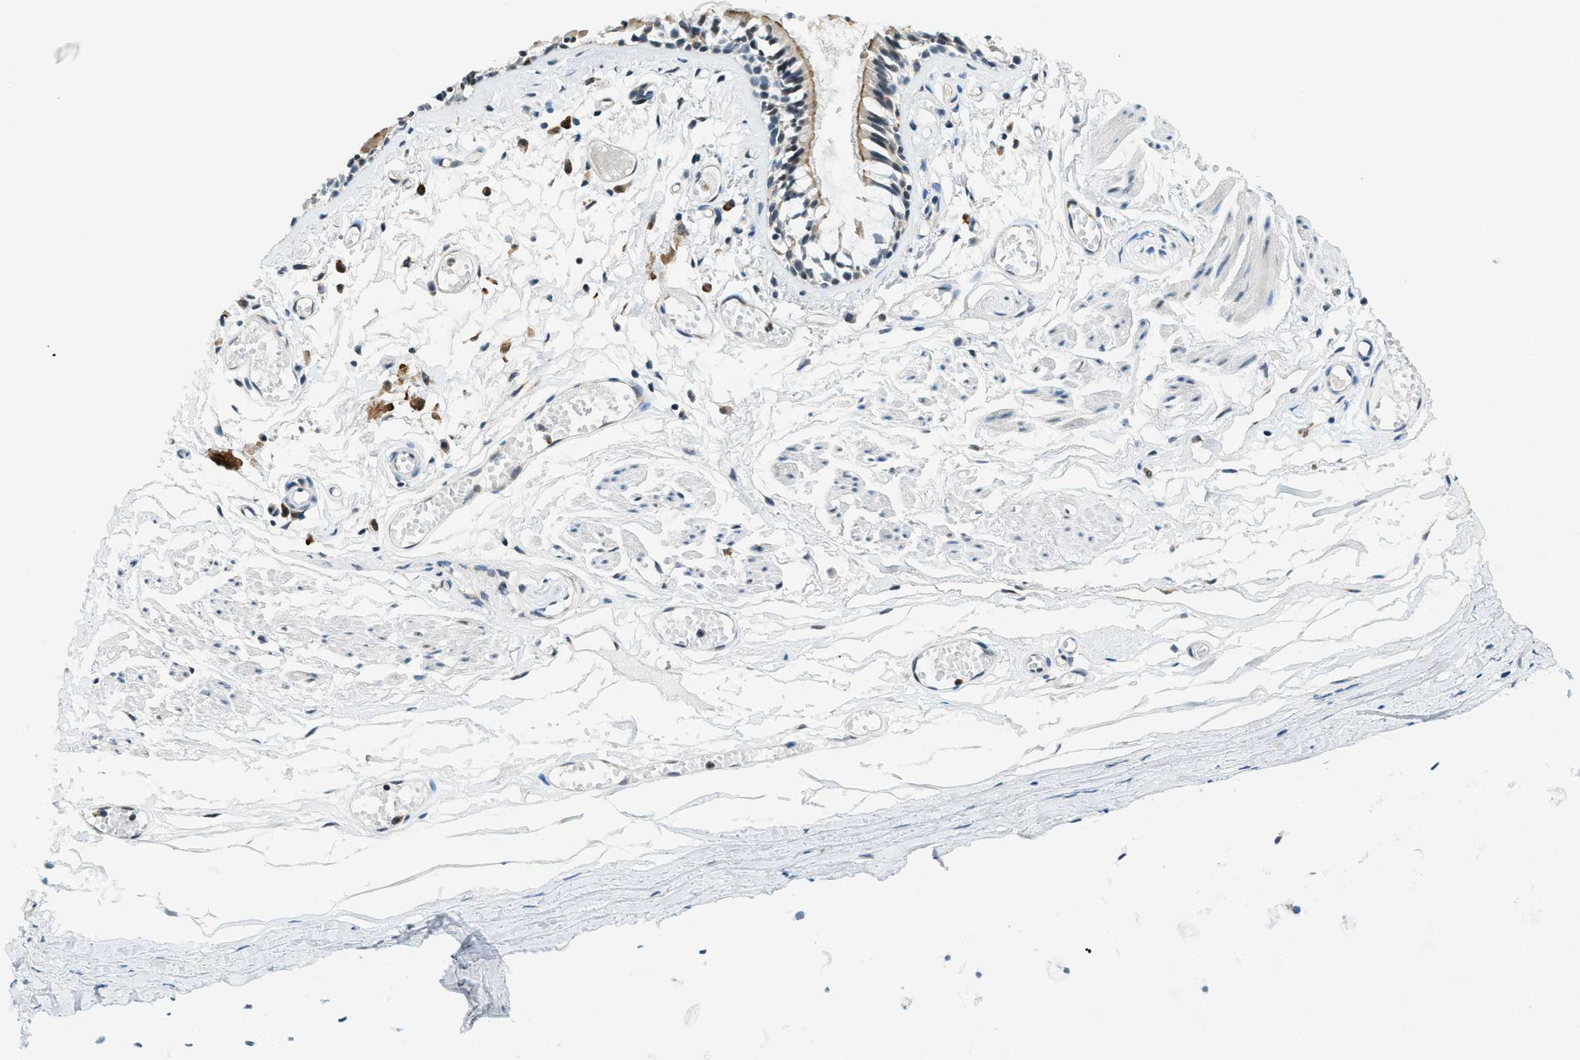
{"staining": {"intensity": "strong", "quantity": ">75%", "location": "cytoplasmic/membranous"}, "tissue": "bronchus", "cell_type": "Respiratory epithelial cells", "image_type": "normal", "snomed": [{"axis": "morphology", "description": "Normal tissue, NOS"}, {"axis": "morphology", "description": "Inflammation, NOS"}, {"axis": "topography", "description": "Cartilage tissue"}, {"axis": "topography", "description": "Lung"}], "caption": "Immunohistochemical staining of unremarkable bronchus demonstrates high levels of strong cytoplasmic/membranous expression in approximately >75% of respiratory epithelial cells.", "gene": "RAB11FIP1", "patient": {"sex": "male", "age": 71}}